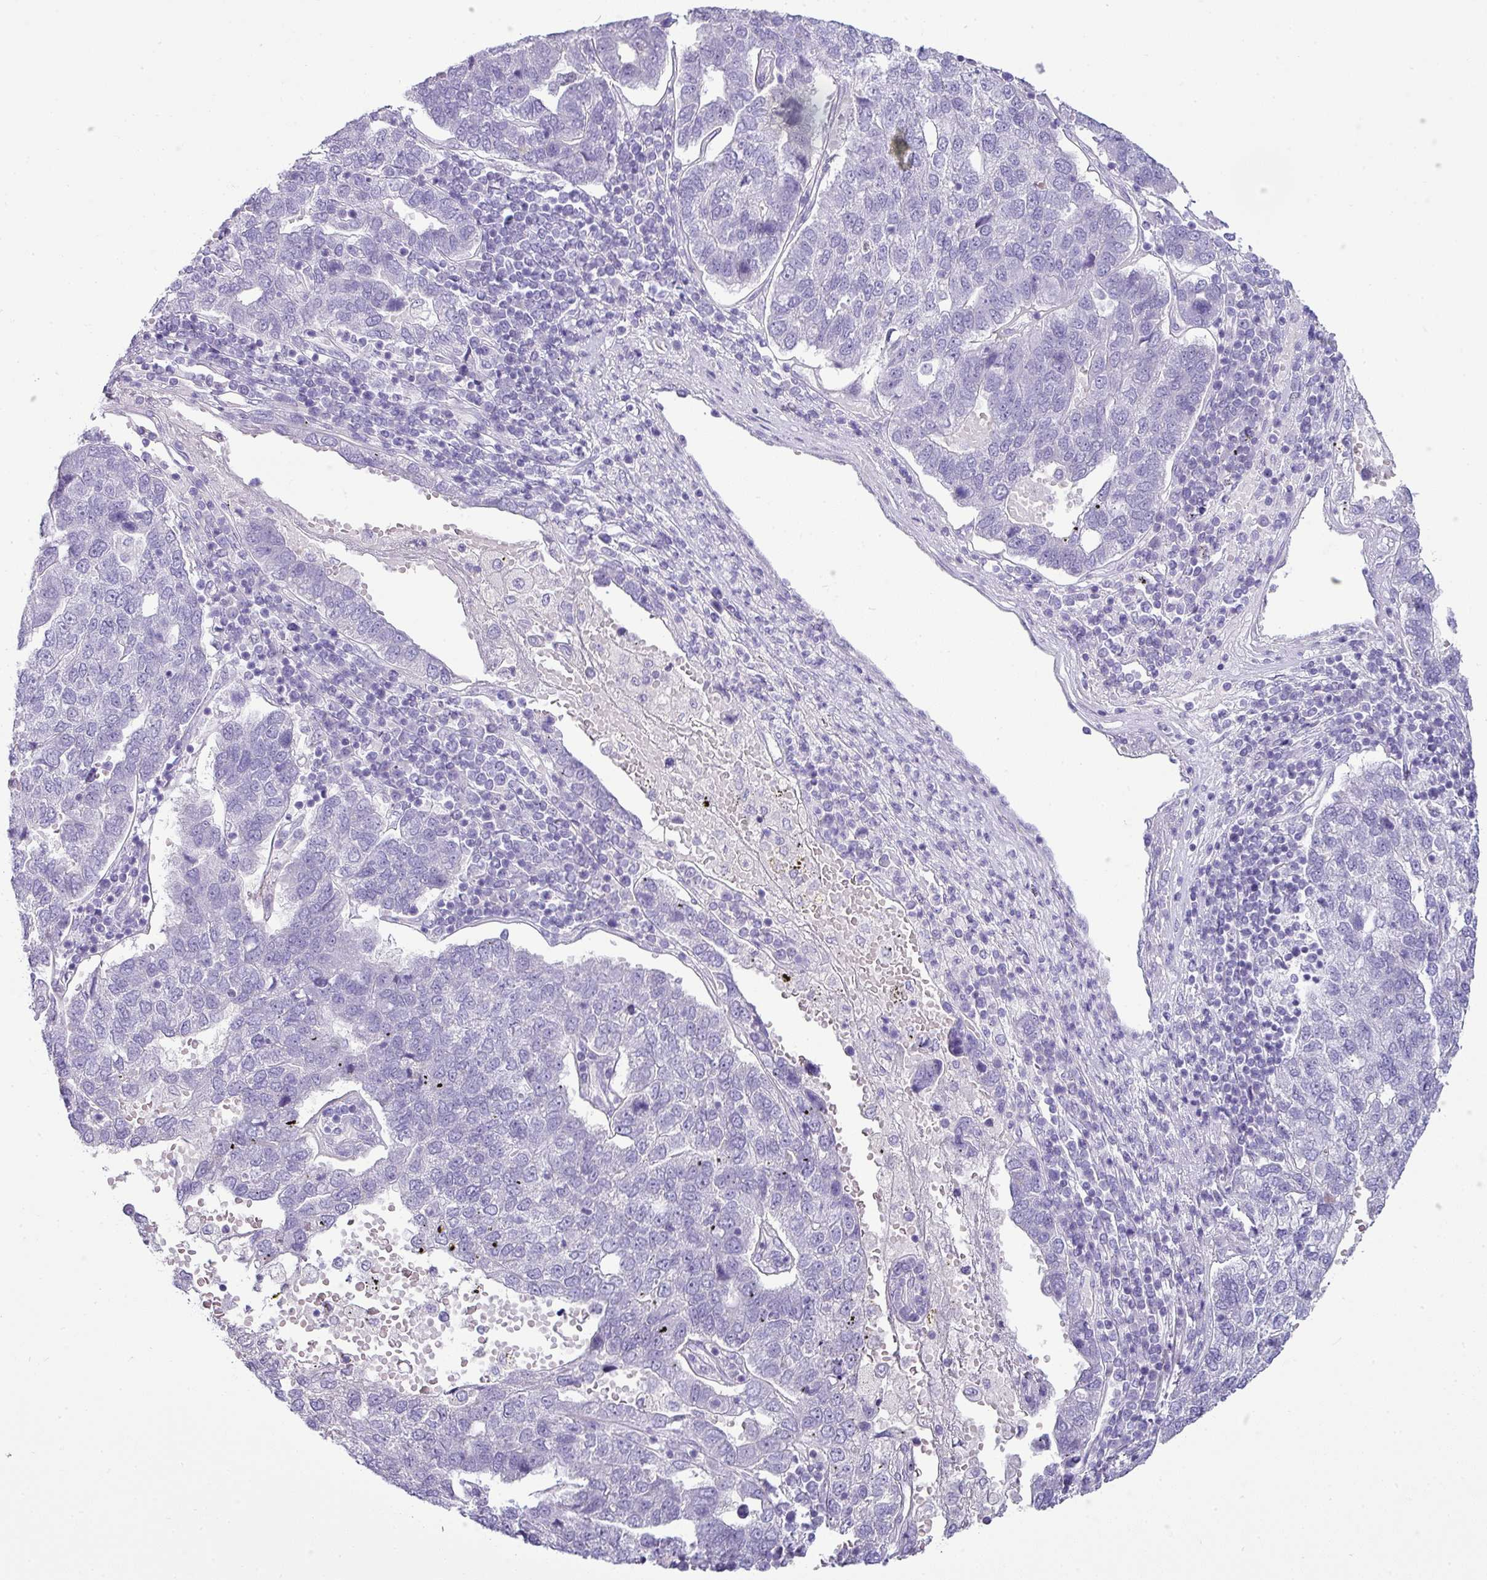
{"staining": {"intensity": "negative", "quantity": "none", "location": "none"}, "tissue": "pancreatic cancer", "cell_type": "Tumor cells", "image_type": "cancer", "snomed": [{"axis": "morphology", "description": "Adenocarcinoma, NOS"}, {"axis": "topography", "description": "Pancreas"}], "caption": "The histopathology image exhibits no significant positivity in tumor cells of pancreatic cancer. Nuclei are stained in blue.", "gene": "VCX2", "patient": {"sex": "female", "age": 61}}